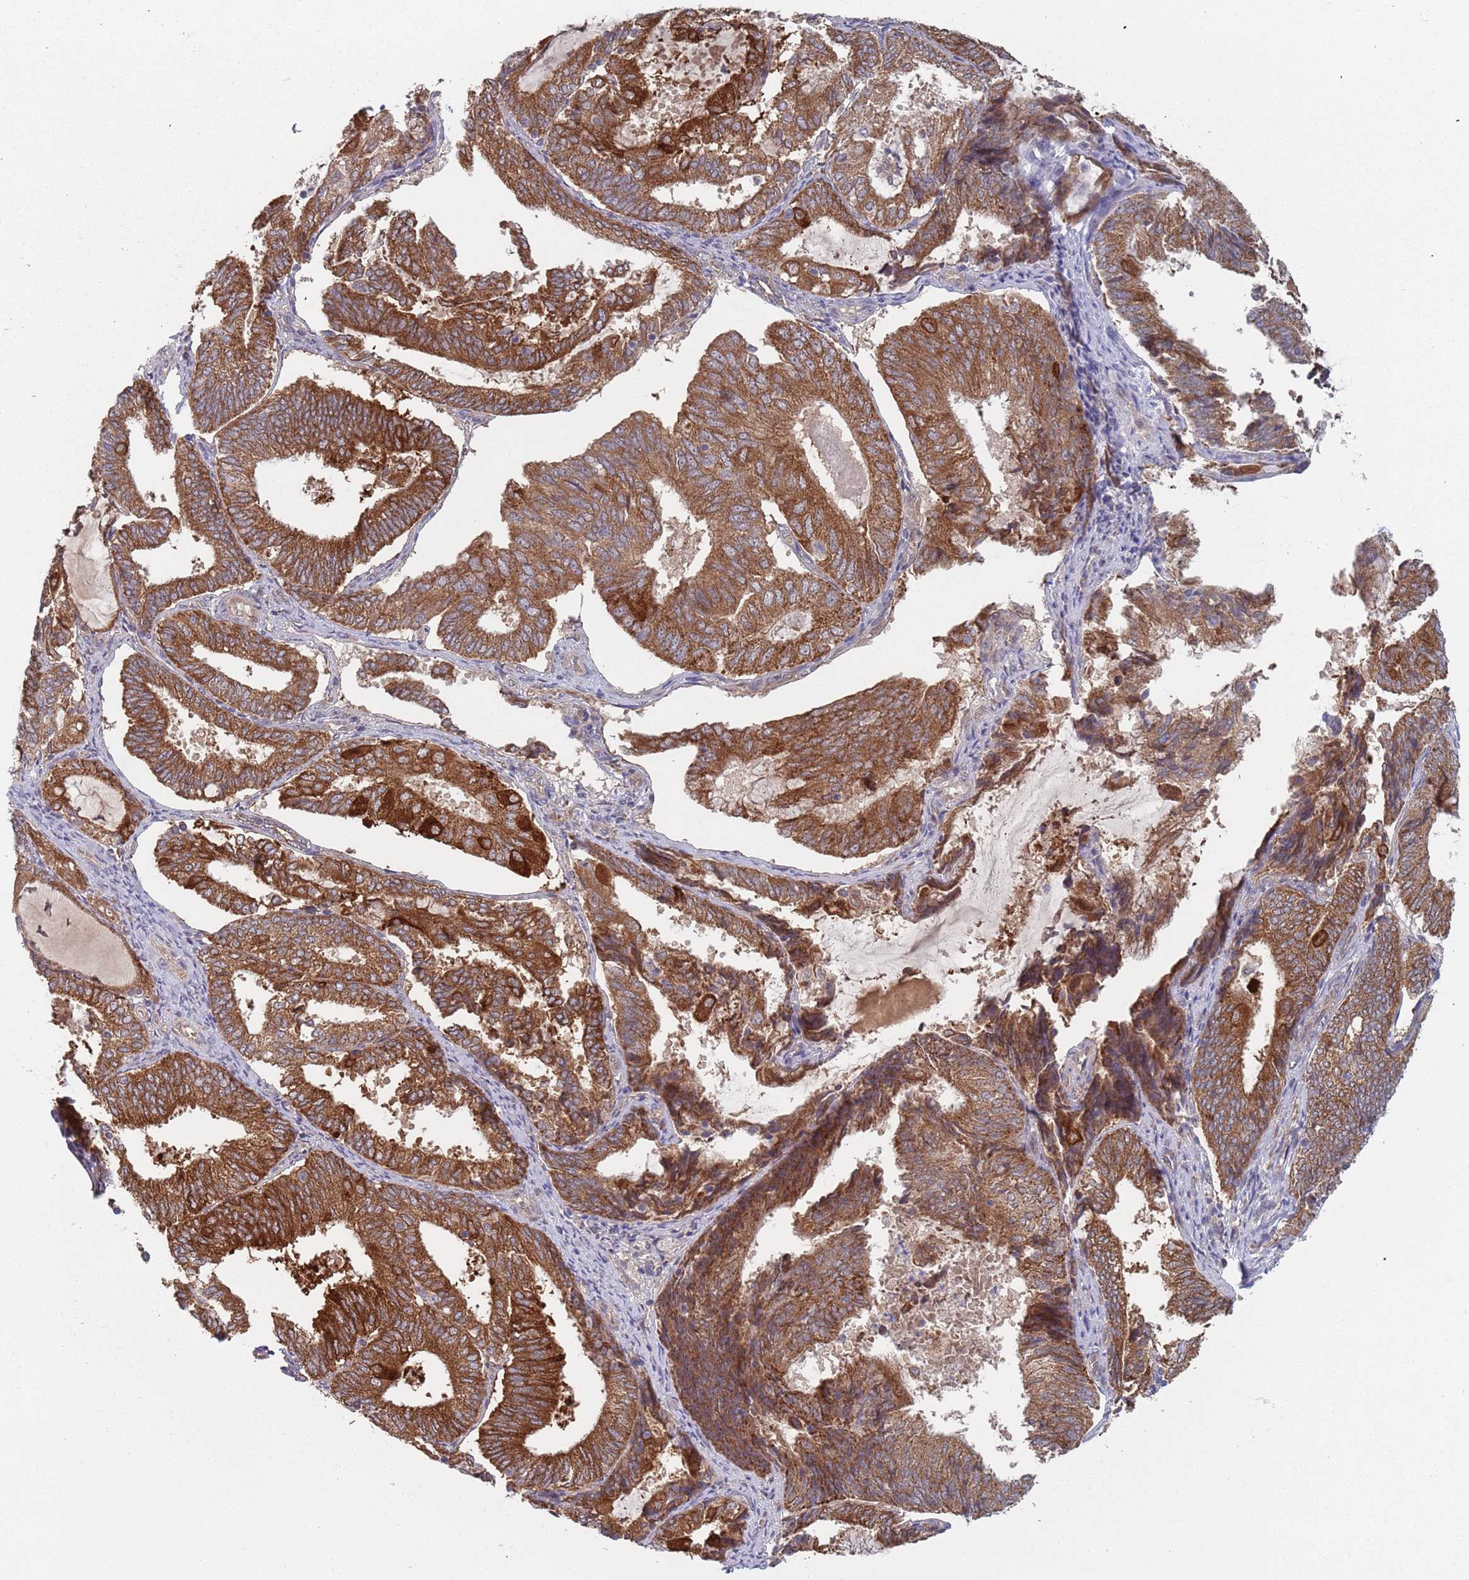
{"staining": {"intensity": "strong", "quantity": ">75%", "location": "cytoplasmic/membranous"}, "tissue": "endometrial cancer", "cell_type": "Tumor cells", "image_type": "cancer", "snomed": [{"axis": "morphology", "description": "Adenocarcinoma, NOS"}, {"axis": "topography", "description": "Endometrium"}], "caption": "Tumor cells reveal high levels of strong cytoplasmic/membranous expression in approximately >75% of cells in human adenocarcinoma (endometrial). The protein is stained brown, and the nuclei are stained in blue (DAB IHC with brightfield microscopy, high magnification).", "gene": "ZNF140", "patient": {"sex": "female", "age": 81}}